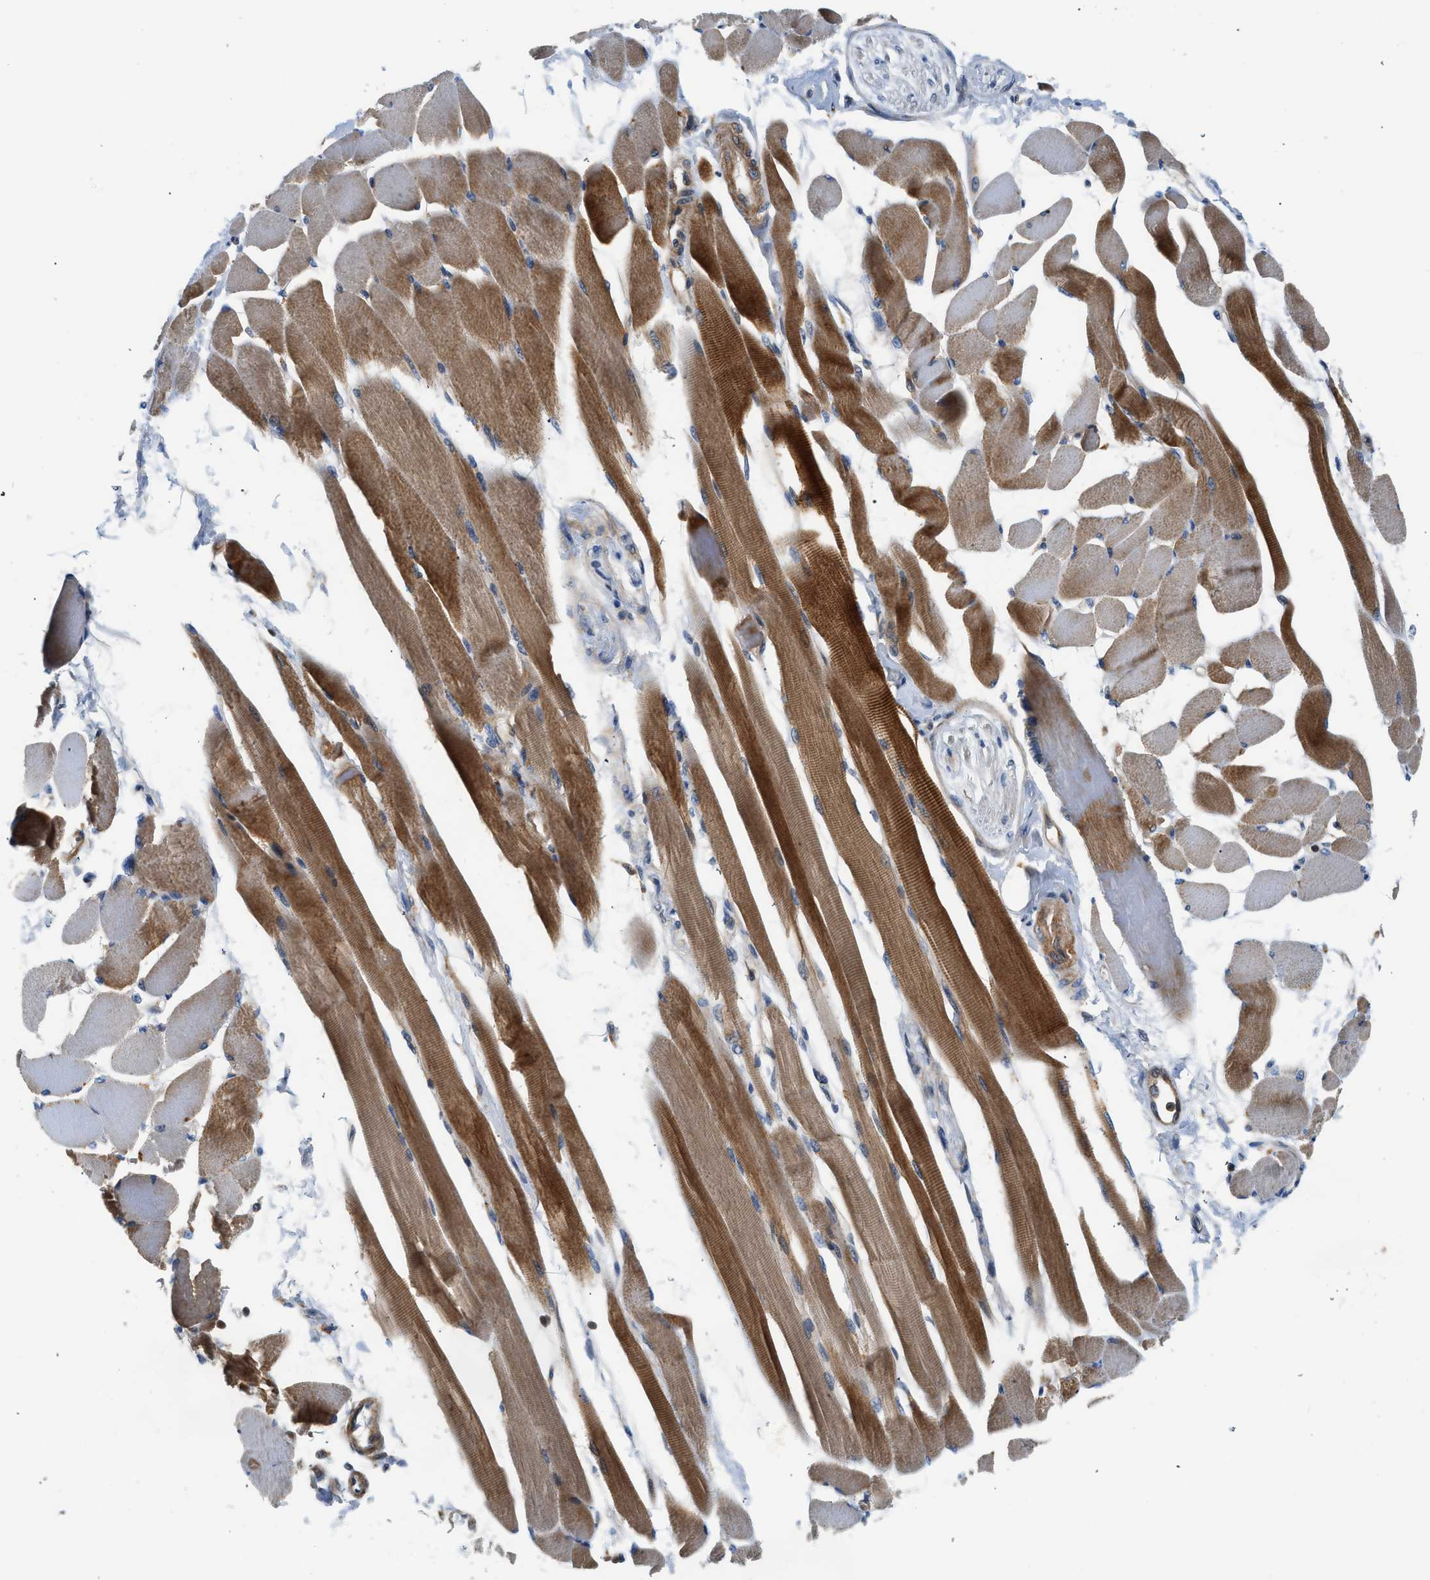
{"staining": {"intensity": "moderate", "quantity": ">75%", "location": "cytoplasmic/membranous"}, "tissue": "skeletal muscle", "cell_type": "Myocytes", "image_type": "normal", "snomed": [{"axis": "morphology", "description": "Normal tissue, NOS"}, {"axis": "topography", "description": "Skeletal muscle"}, {"axis": "topography", "description": "Peripheral nerve tissue"}], "caption": "Immunohistochemistry (DAB (3,3'-diaminobenzidine)) staining of unremarkable human skeletal muscle exhibits moderate cytoplasmic/membranous protein staining in about >75% of myocytes. Nuclei are stained in blue.", "gene": "GPR31", "patient": {"sex": "female", "age": 84}}